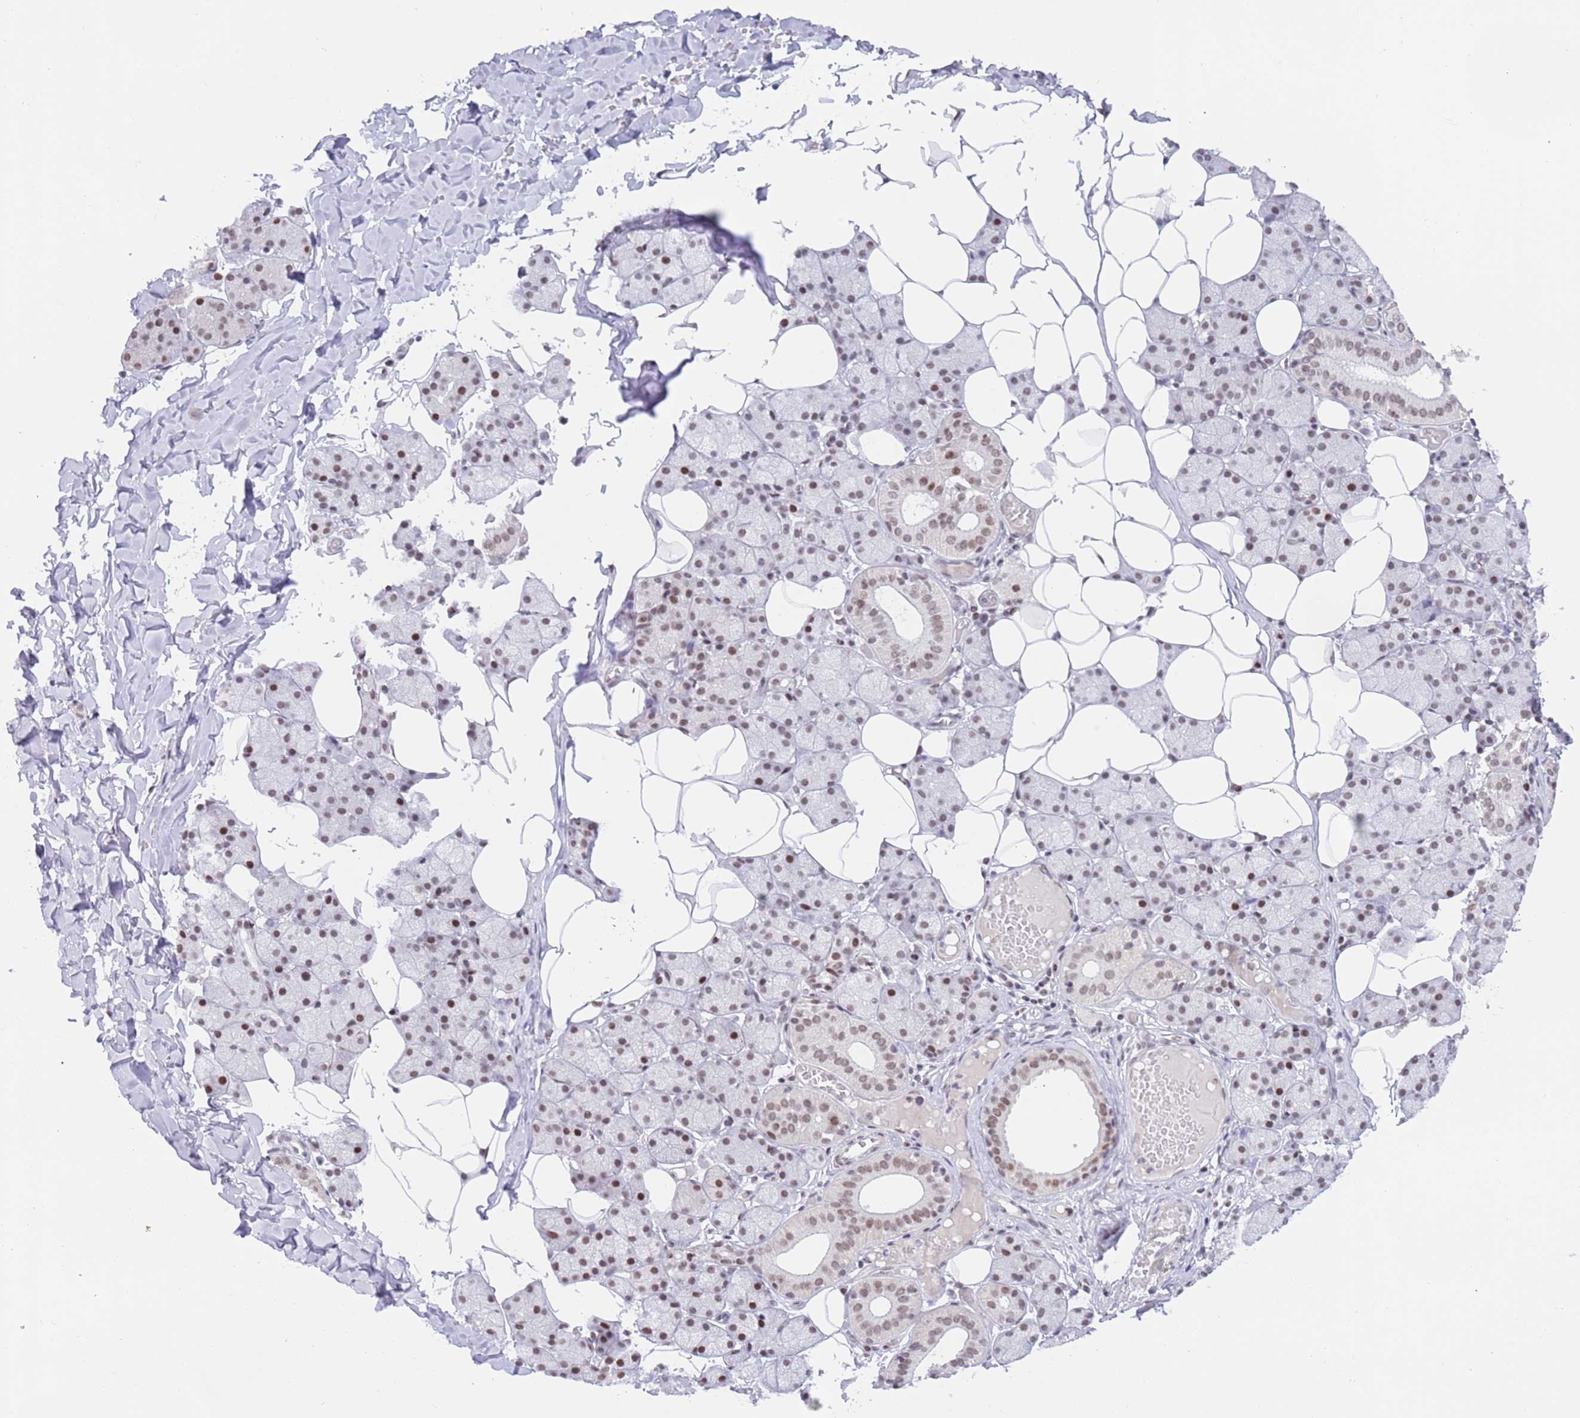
{"staining": {"intensity": "moderate", "quantity": "25%-75%", "location": "nuclear"}, "tissue": "salivary gland", "cell_type": "Glandular cells", "image_type": "normal", "snomed": [{"axis": "morphology", "description": "Normal tissue, NOS"}, {"axis": "topography", "description": "Salivary gland"}], "caption": "Glandular cells reveal medium levels of moderate nuclear staining in approximately 25%-75% of cells in normal human salivary gland.", "gene": "ZNF382", "patient": {"sex": "female", "age": 33}}